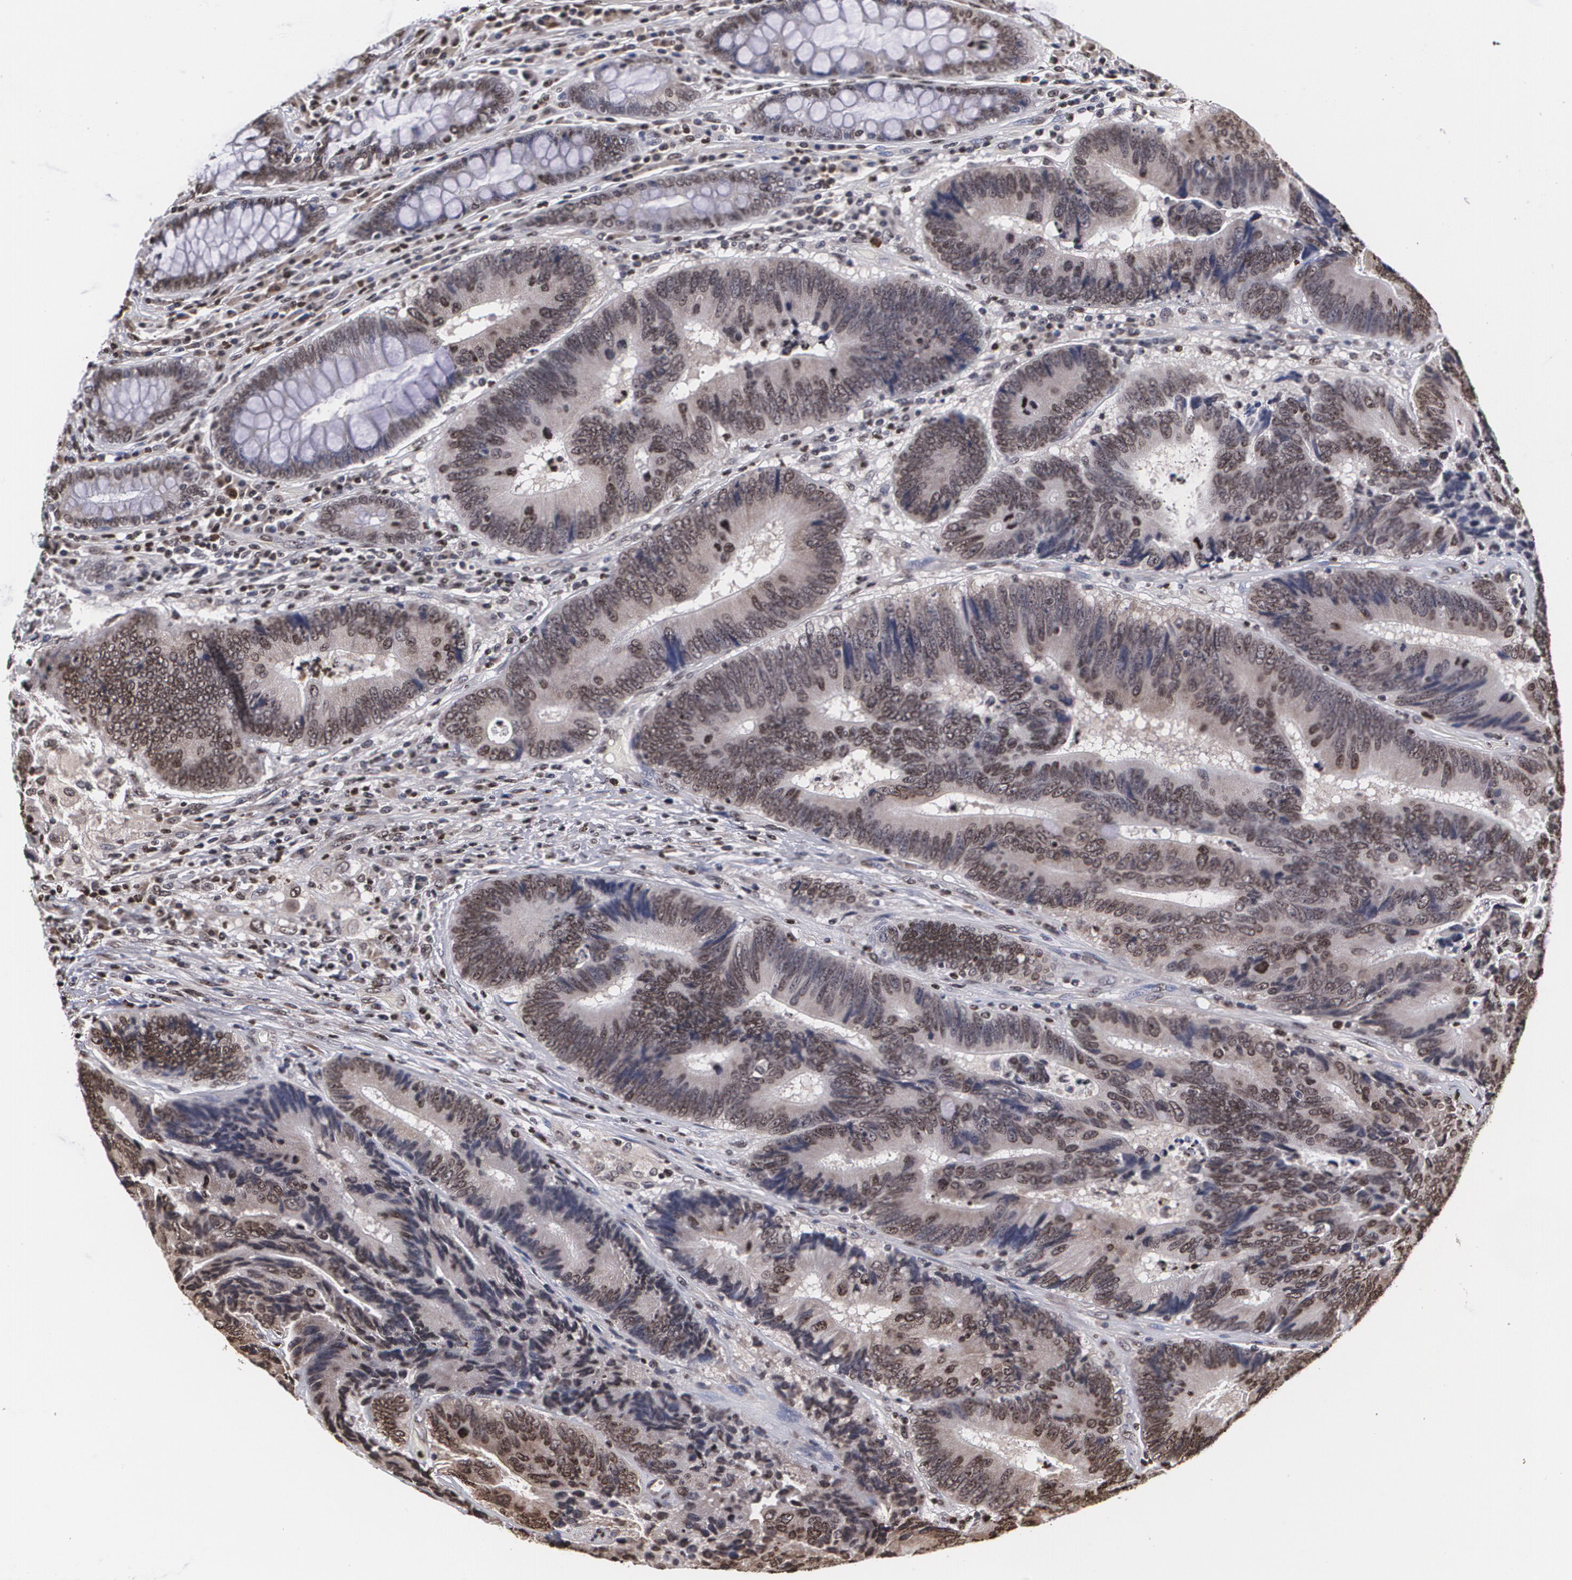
{"staining": {"intensity": "moderate", "quantity": ">75%", "location": "cytoplasmic/membranous,nuclear"}, "tissue": "colorectal cancer", "cell_type": "Tumor cells", "image_type": "cancer", "snomed": [{"axis": "morphology", "description": "Normal tissue, NOS"}, {"axis": "morphology", "description": "Adenocarcinoma, NOS"}, {"axis": "topography", "description": "Colon"}], "caption": "Immunohistochemical staining of human adenocarcinoma (colorectal) shows medium levels of moderate cytoplasmic/membranous and nuclear protein expression in approximately >75% of tumor cells.", "gene": "MVP", "patient": {"sex": "female", "age": 78}}